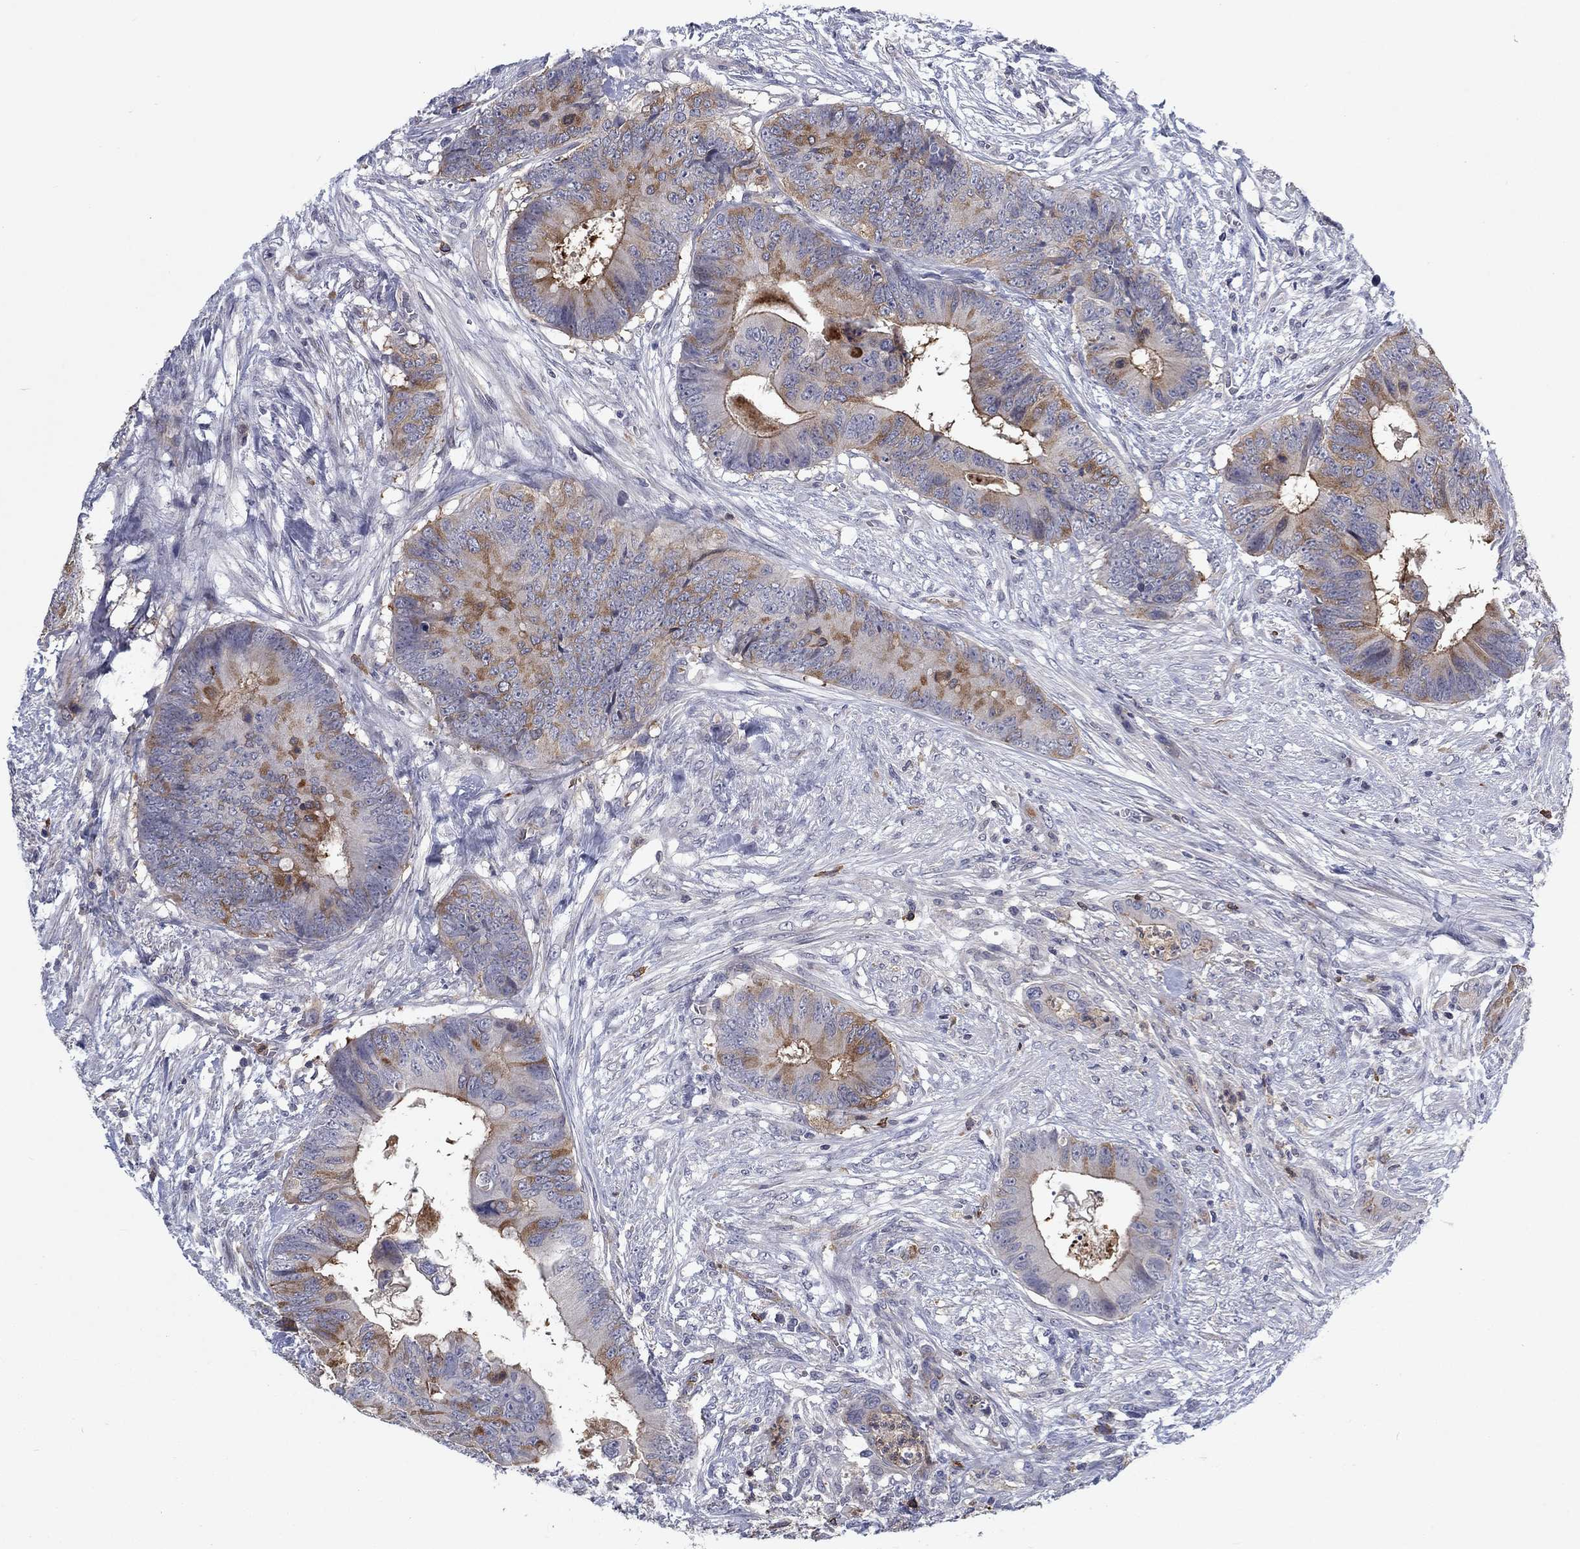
{"staining": {"intensity": "moderate", "quantity": "25%-75%", "location": "cytoplasmic/membranous"}, "tissue": "colorectal cancer", "cell_type": "Tumor cells", "image_type": "cancer", "snomed": [{"axis": "morphology", "description": "Adenocarcinoma, NOS"}, {"axis": "topography", "description": "Colon"}], "caption": "Colorectal cancer tissue exhibits moderate cytoplasmic/membranous staining in approximately 25%-75% of tumor cells (Brightfield microscopy of DAB IHC at high magnification).", "gene": "KIF15", "patient": {"sex": "male", "age": 84}}